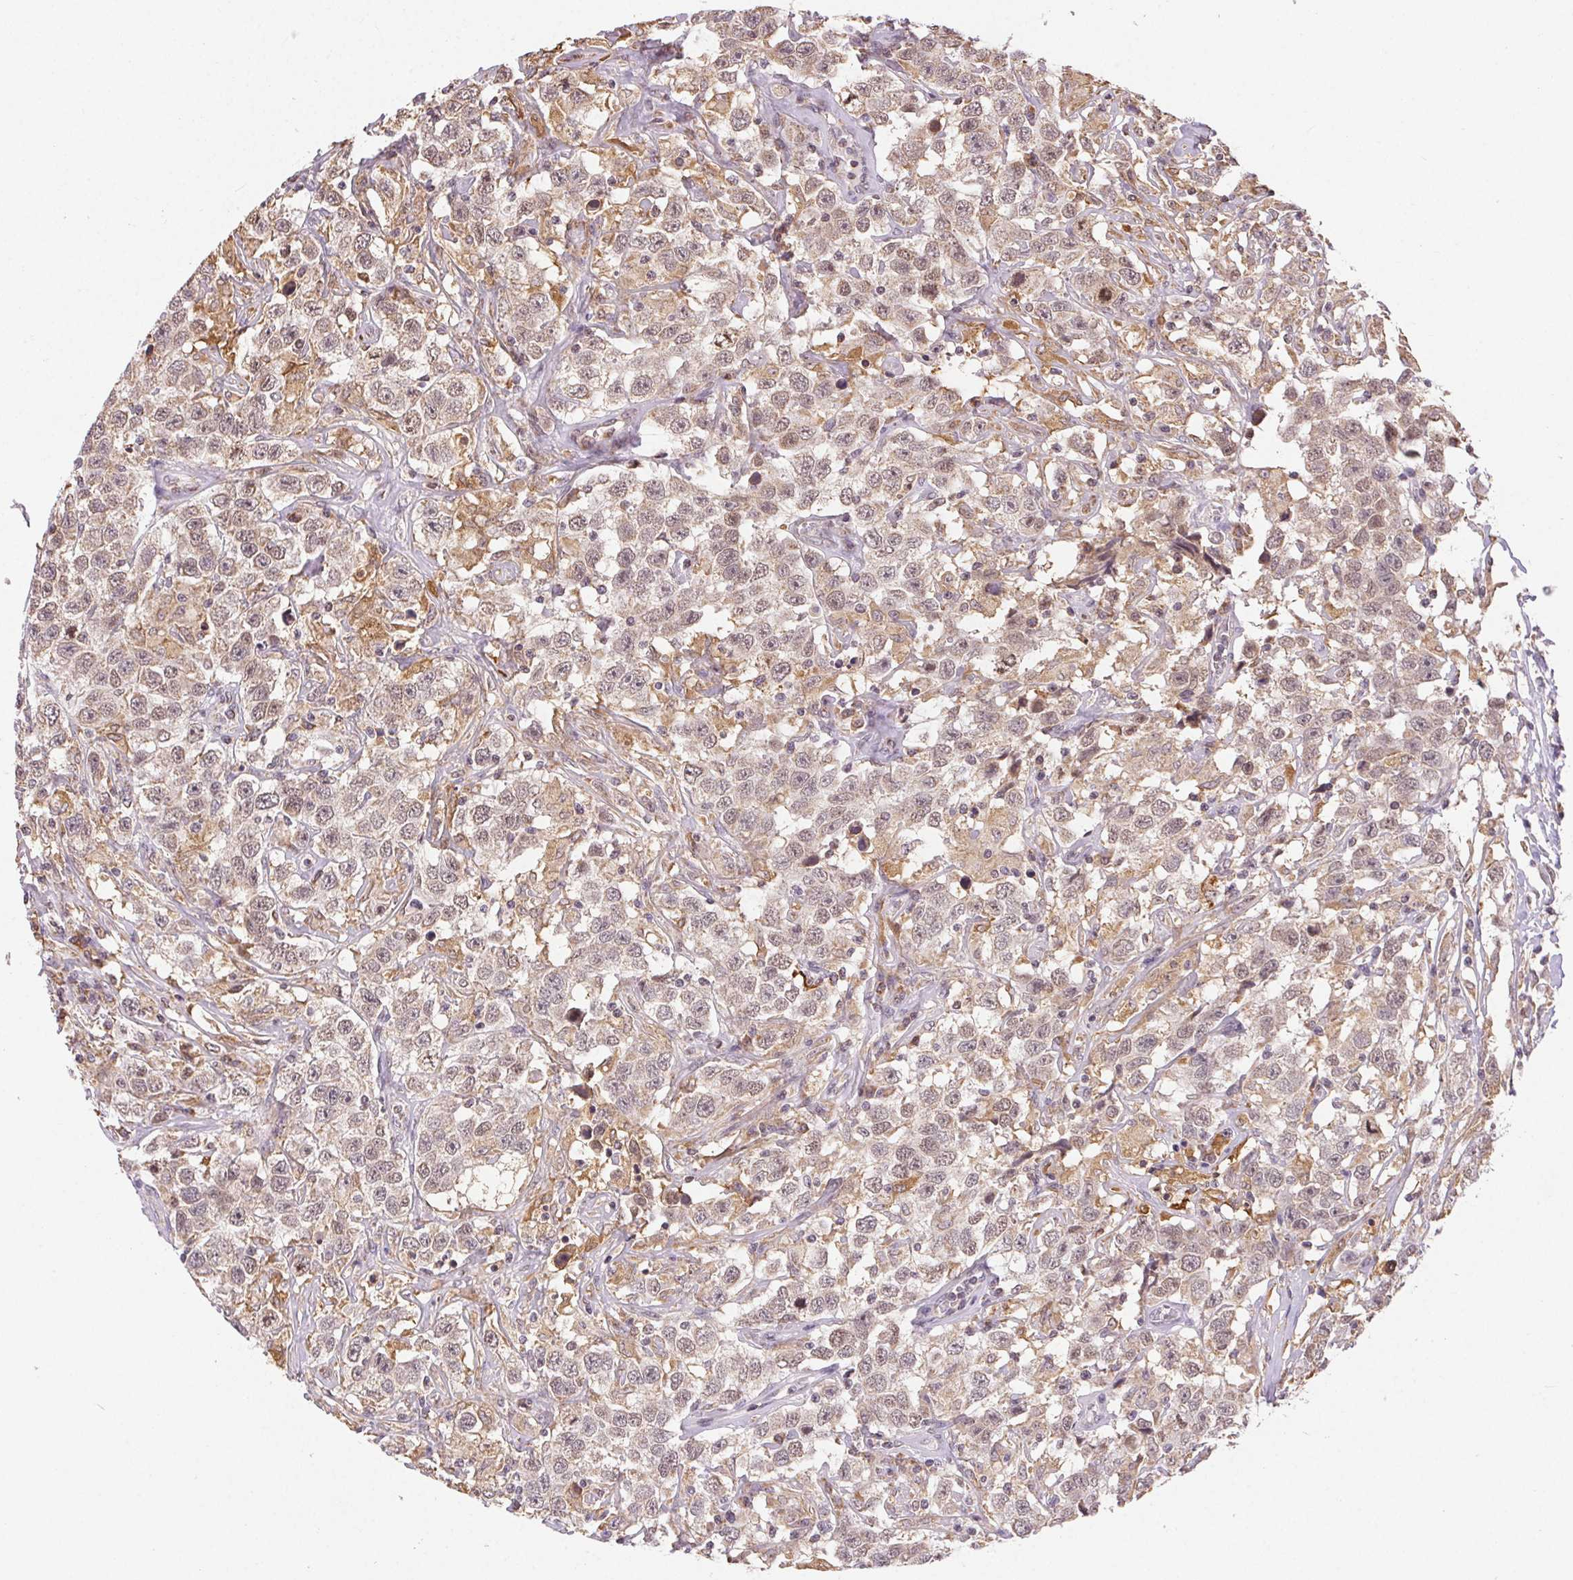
{"staining": {"intensity": "weak", "quantity": ">75%", "location": "cytoplasmic/membranous,nuclear"}, "tissue": "testis cancer", "cell_type": "Tumor cells", "image_type": "cancer", "snomed": [{"axis": "morphology", "description": "Seminoma, NOS"}, {"axis": "topography", "description": "Testis"}], "caption": "Tumor cells reveal low levels of weak cytoplasmic/membranous and nuclear positivity in about >75% of cells in human testis cancer.", "gene": "PIWIL4", "patient": {"sex": "male", "age": 41}}